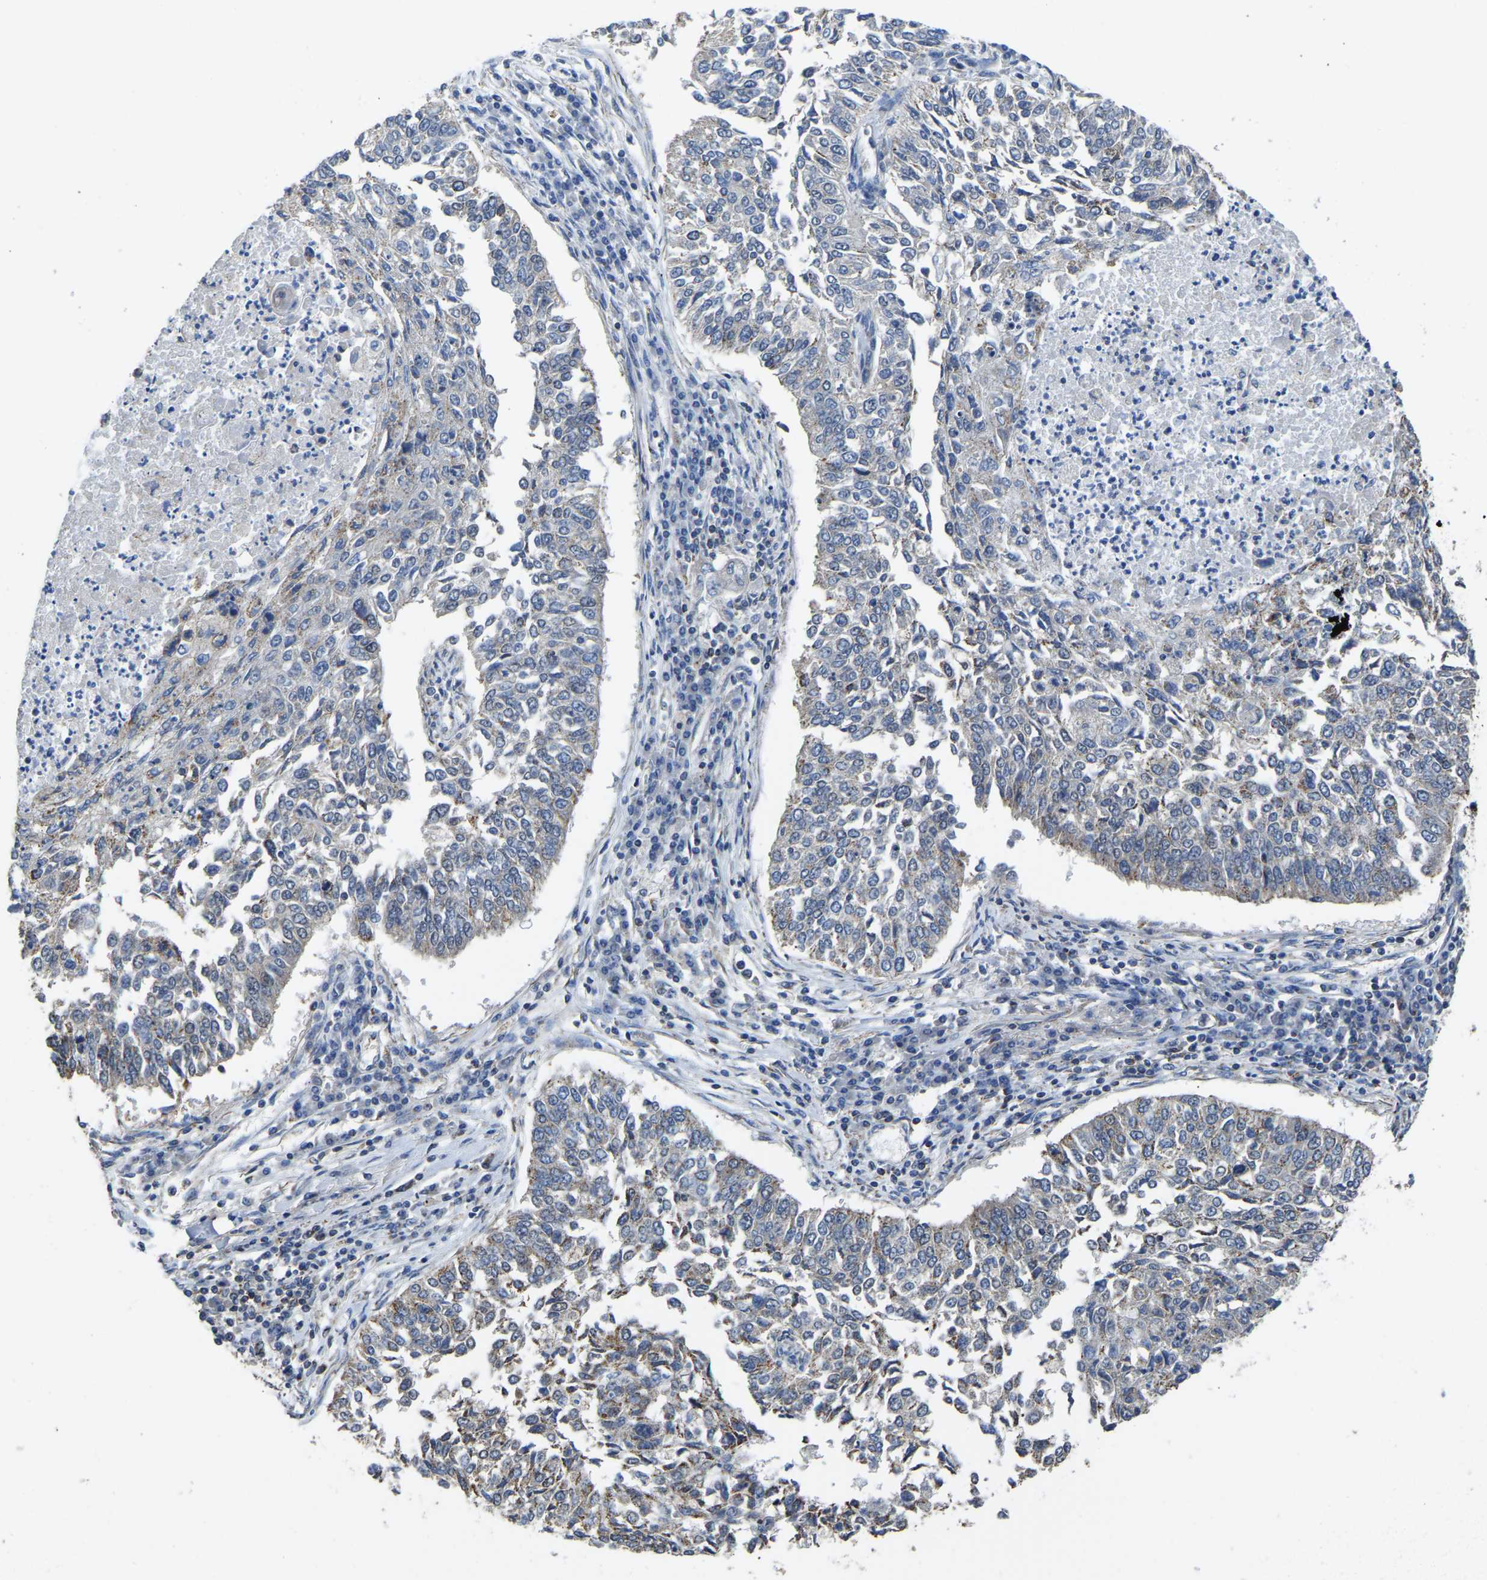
{"staining": {"intensity": "weak", "quantity": "<25%", "location": "cytoplasmic/membranous"}, "tissue": "lung cancer", "cell_type": "Tumor cells", "image_type": "cancer", "snomed": [{"axis": "morphology", "description": "Normal tissue, NOS"}, {"axis": "morphology", "description": "Squamous cell carcinoma, NOS"}, {"axis": "topography", "description": "Cartilage tissue"}, {"axis": "topography", "description": "Bronchus"}, {"axis": "topography", "description": "Lung"}], "caption": "A micrograph of squamous cell carcinoma (lung) stained for a protein exhibits no brown staining in tumor cells.", "gene": "ETFA", "patient": {"sex": "female", "age": 49}}